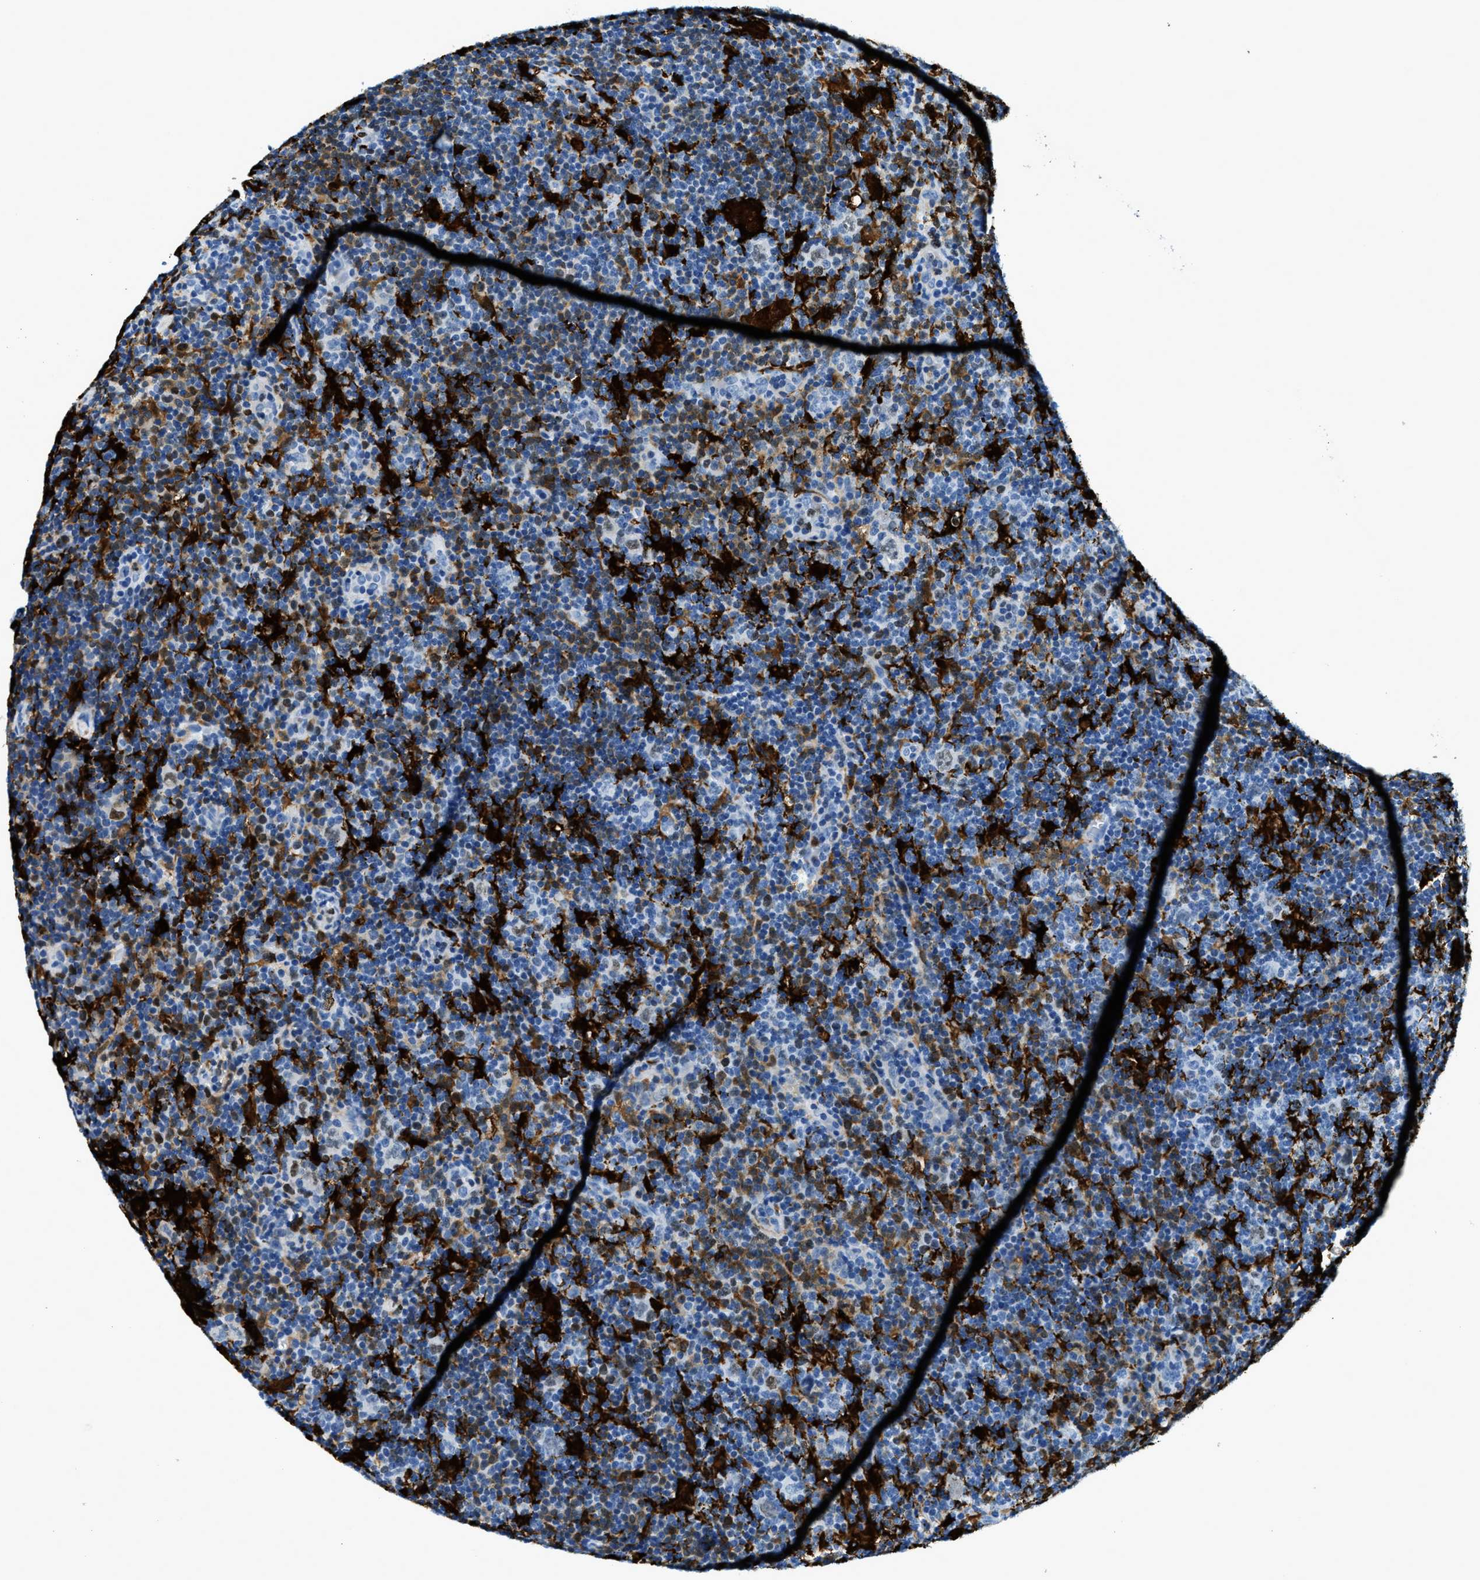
{"staining": {"intensity": "weak", "quantity": "25%-75%", "location": "nuclear"}, "tissue": "lymphoma", "cell_type": "Tumor cells", "image_type": "cancer", "snomed": [{"axis": "morphology", "description": "Hodgkin's disease, NOS"}, {"axis": "topography", "description": "Lymph node"}], "caption": "The immunohistochemical stain highlights weak nuclear positivity in tumor cells of lymphoma tissue. The staining was performed using DAB to visualize the protein expression in brown, while the nuclei were stained in blue with hematoxylin (Magnification: 20x).", "gene": "CAPG", "patient": {"sex": "female", "age": 57}}